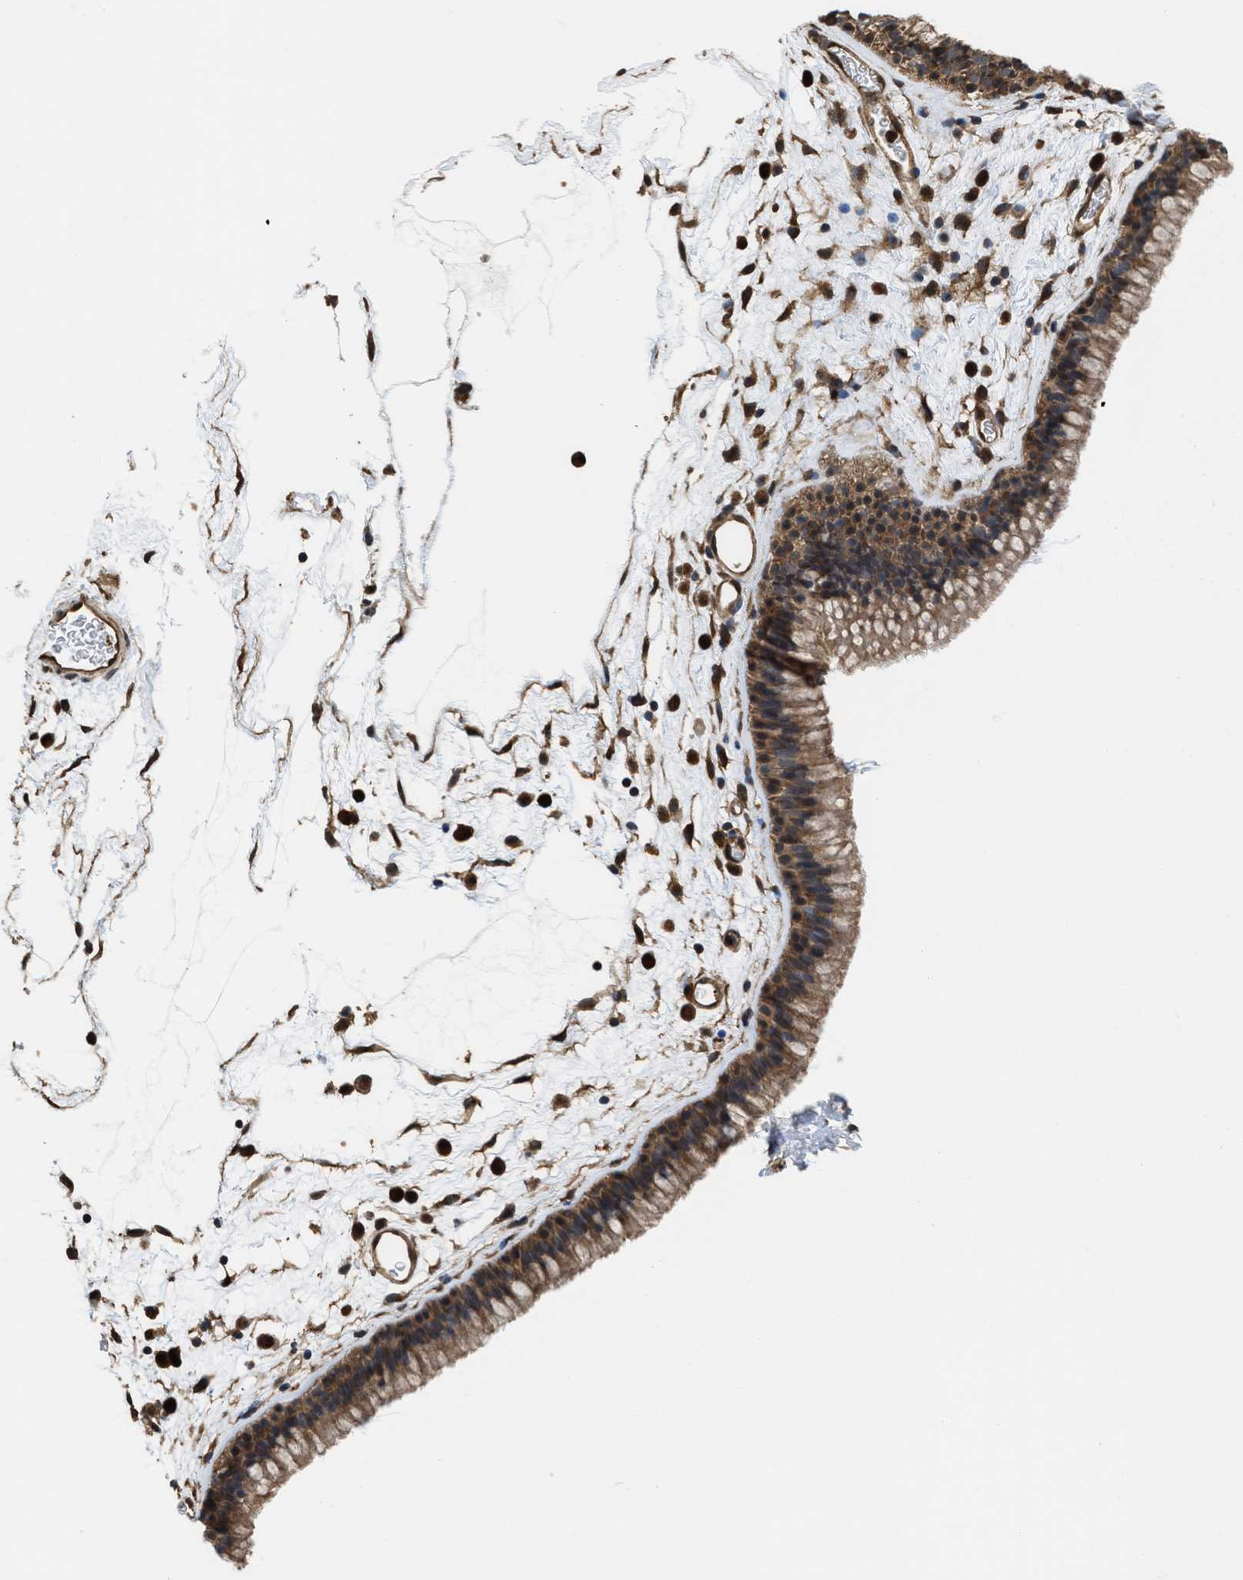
{"staining": {"intensity": "moderate", "quantity": ">75%", "location": "cytoplasmic/membranous,nuclear"}, "tissue": "nasopharynx", "cell_type": "Respiratory epithelial cells", "image_type": "normal", "snomed": [{"axis": "morphology", "description": "Normal tissue, NOS"}, {"axis": "morphology", "description": "Inflammation, NOS"}, {"axis": "topography", "description": "Nasopharynx"}], "caption": "DAB immunohistochemical staining of benign human nasopharynx displays moderate cytoplasmic/membranous,nuclear protein expression in approximately >75% of respiratory epithelial cells.", "gene": "YWHAG", "patient": {"sex": "male", "age": 48}}